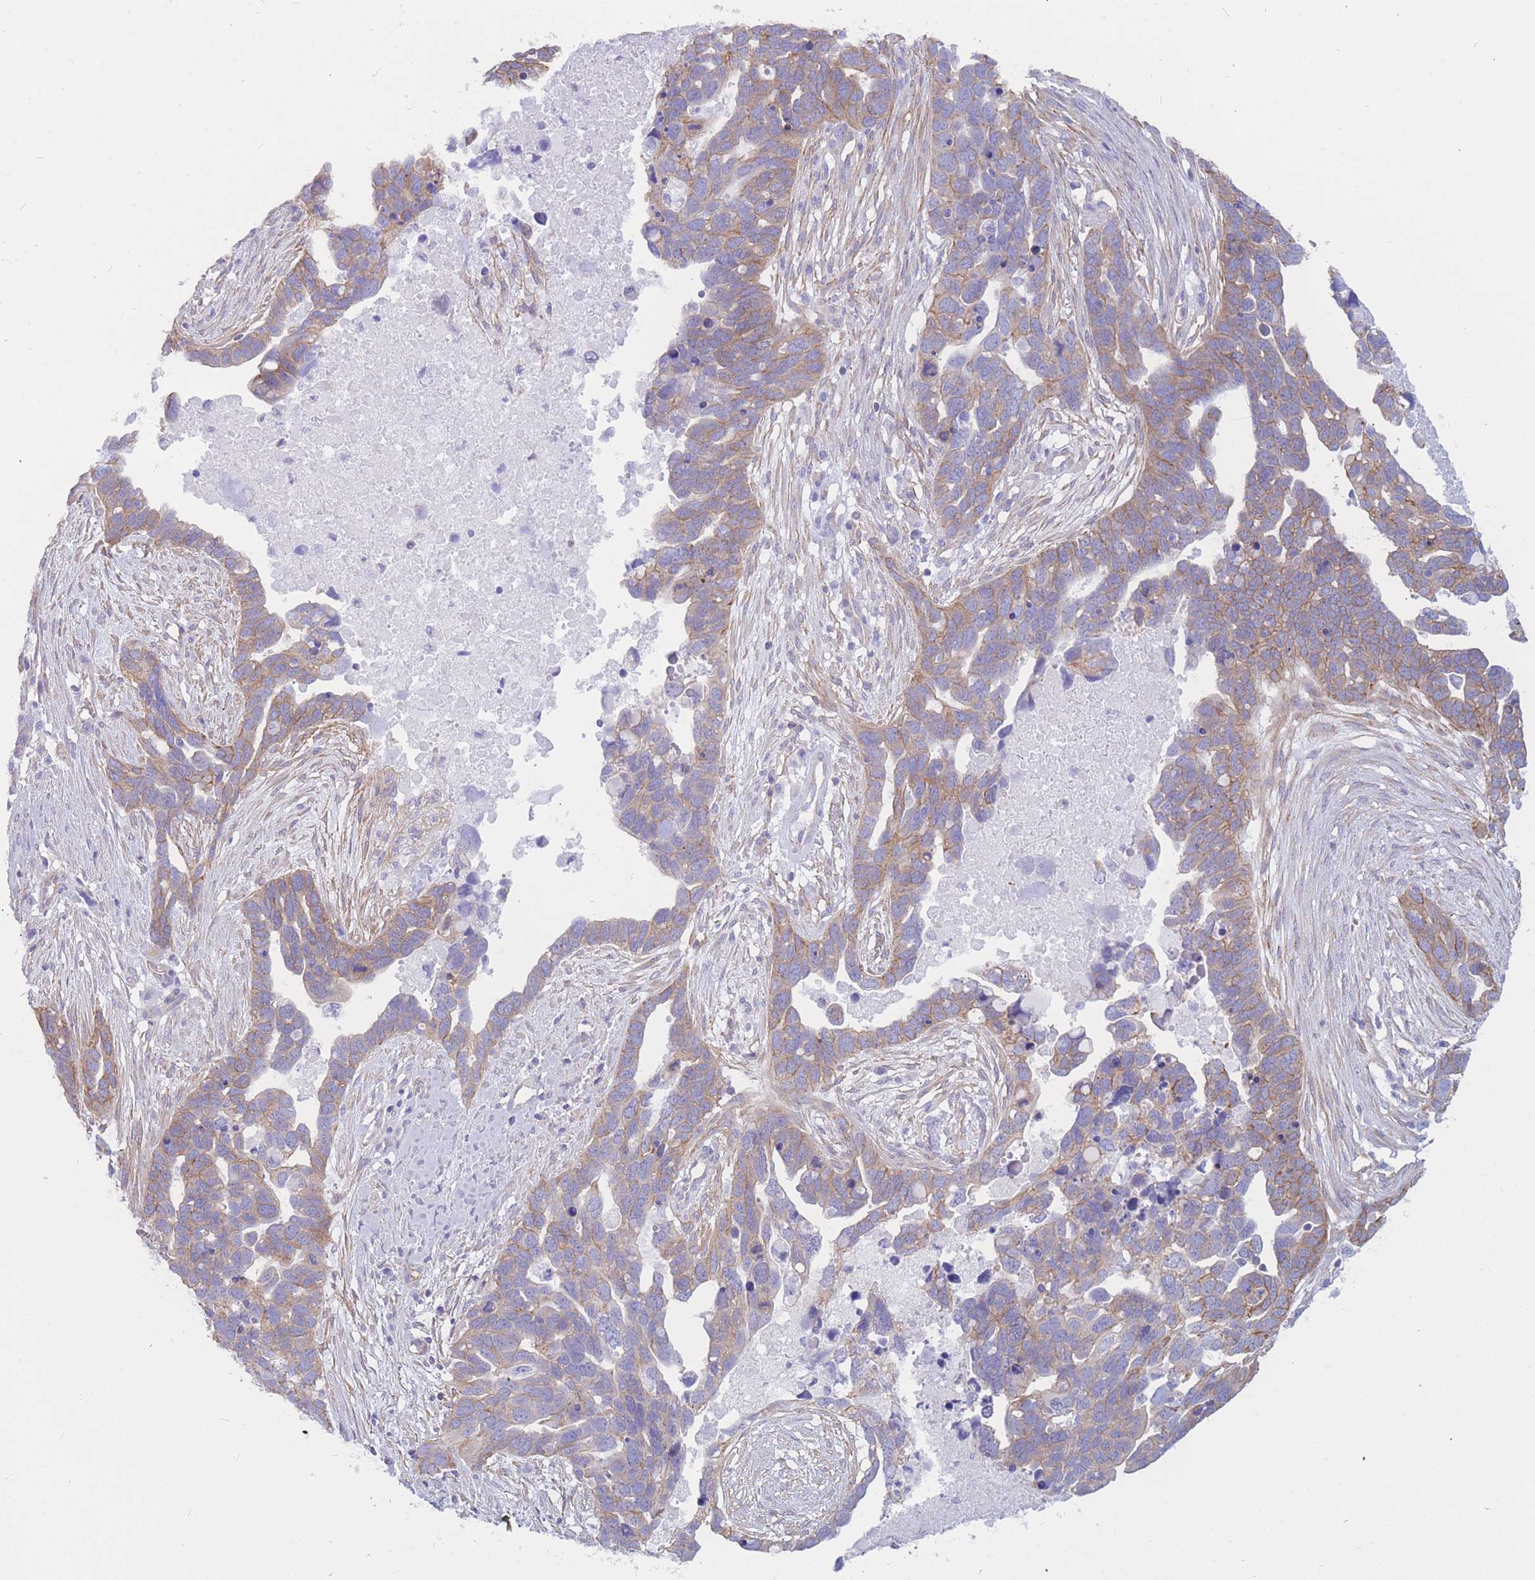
{"staining": {"intensity": "weak", "quantity": "25%-75%", "location": "cytoplasmic/membranous"}, "tissue": "ovarian cancer", "cell_type": "Tumor cells", "image_type": "cancer", "snomed": [{"axis": "morphology", "description": "Cystadenocarcinoma, serous, NOS"}, {"axis": "topography", "description": "Ovary"}], "caption": "High-magnification brightfield microscopy of serous cystadenocarcinoma (ovarian) stained with DAB (3,3'-diaminobenzidine) (brown) and counterstained with hematoxylin (blue). tumor cells exhibit weak cytoplasmic/membranous staining is seen in about25%-75% of cells.", "gene": "ADD2", "patient": {"sex": "female", "age": 54}}